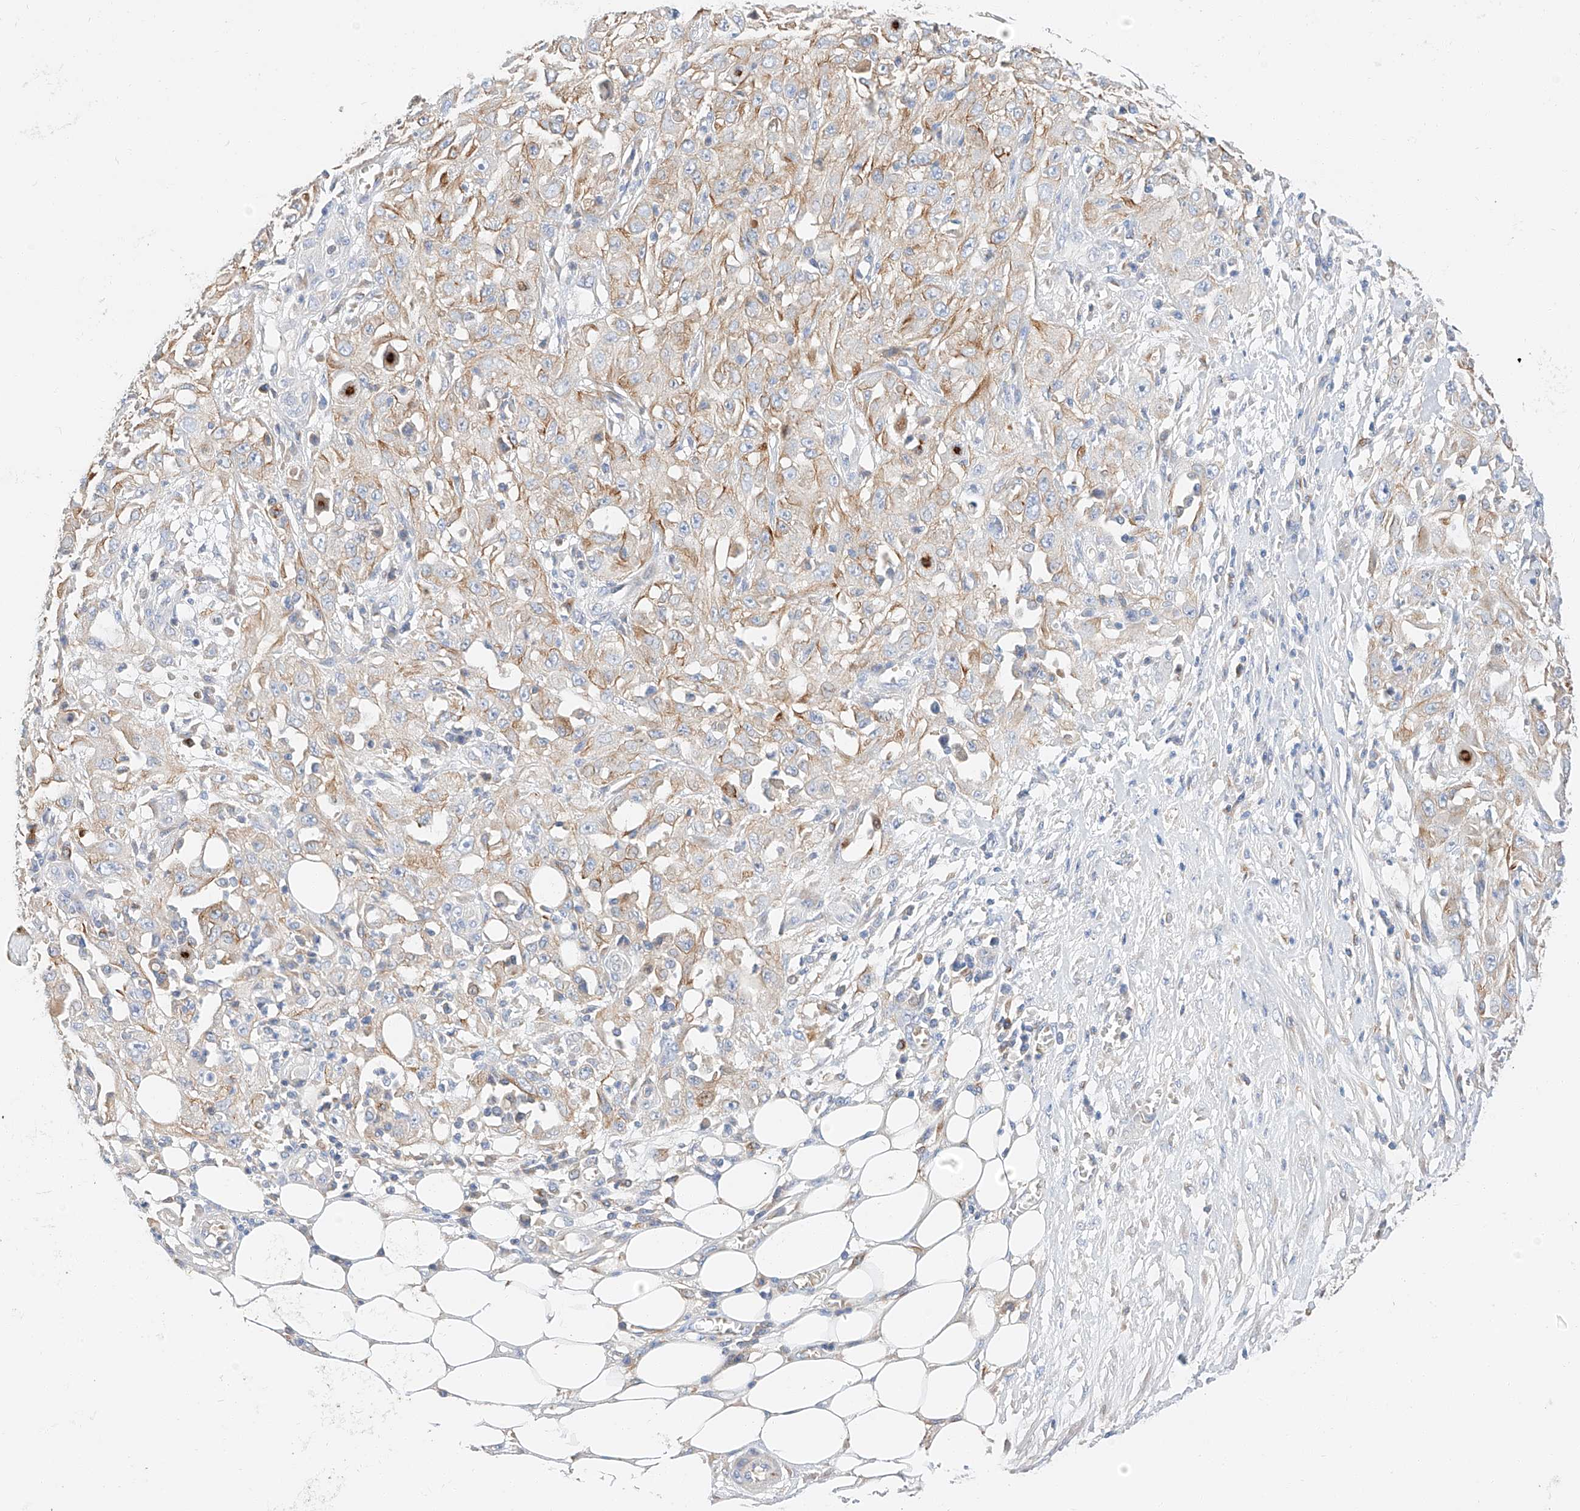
{"staining": {"intensity": "weak", "quantity": "25%-75%", "location": "cytoplasmic/membranous"}, "tissue": "skin cancer", "cell_type": "Tumor cells", "image_type": "cancer", "snomed": [{"axis": "morphology", "description": "Squamous cell carcinoma, NOS"}, {"axis": "morphology", "description": "Squamous cell carcinoma, metastatic, NOS"}, {"axis": "topography", "description": "Skin"}, {"axis": "topography", "description": "Lymph node"}], "caption": "Brown immunohistochemical staining in skin cancer (metastatic squamous cell carcinoma) shows weak cytoplasmic/membranous staining in about 25%-75% of tumor cells.", "gene": "MAP7", "patient": {"sex": "male", "age": 75}}